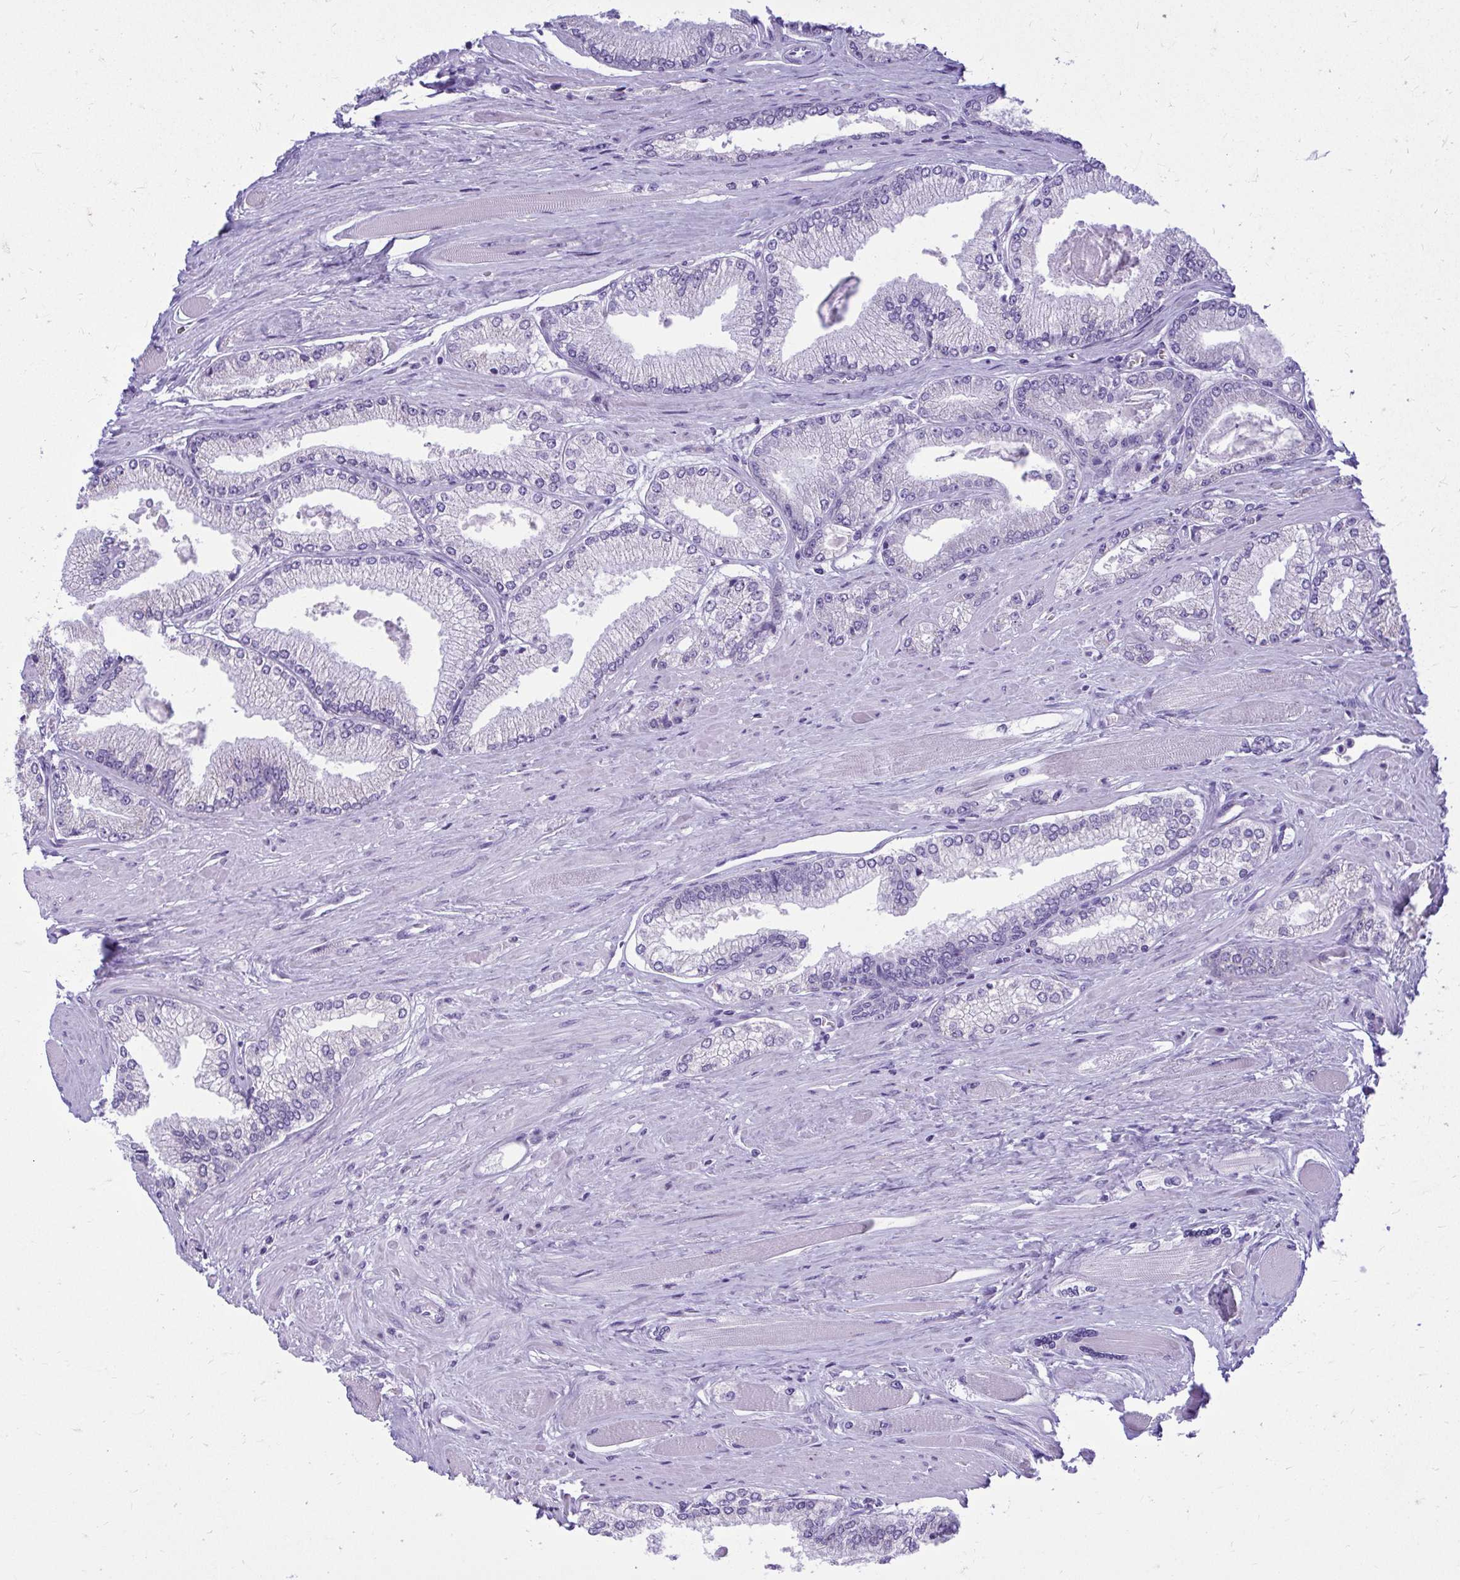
{"staining": {"intensity": "negative", "quantity": "none", "location": "none"}, "tissue": "prostate cancer", "cell_type": "Tumor cells", "image_type": "cancer", "snomed": [{"axis": "morphology", "description": "Adenocarcinoma, Low grade"}, {"axis": "topography", "description": "Prostate"}], "caption": "High power microscopy image of an immunohistochemistry (IHC) histopathology image of prostate cancer (adenocarcinoma (low-grade)), revealing no significant positivity in tumor cells.", "gene": "RALYL", "patient": {"sex": "male", "age": 67}}